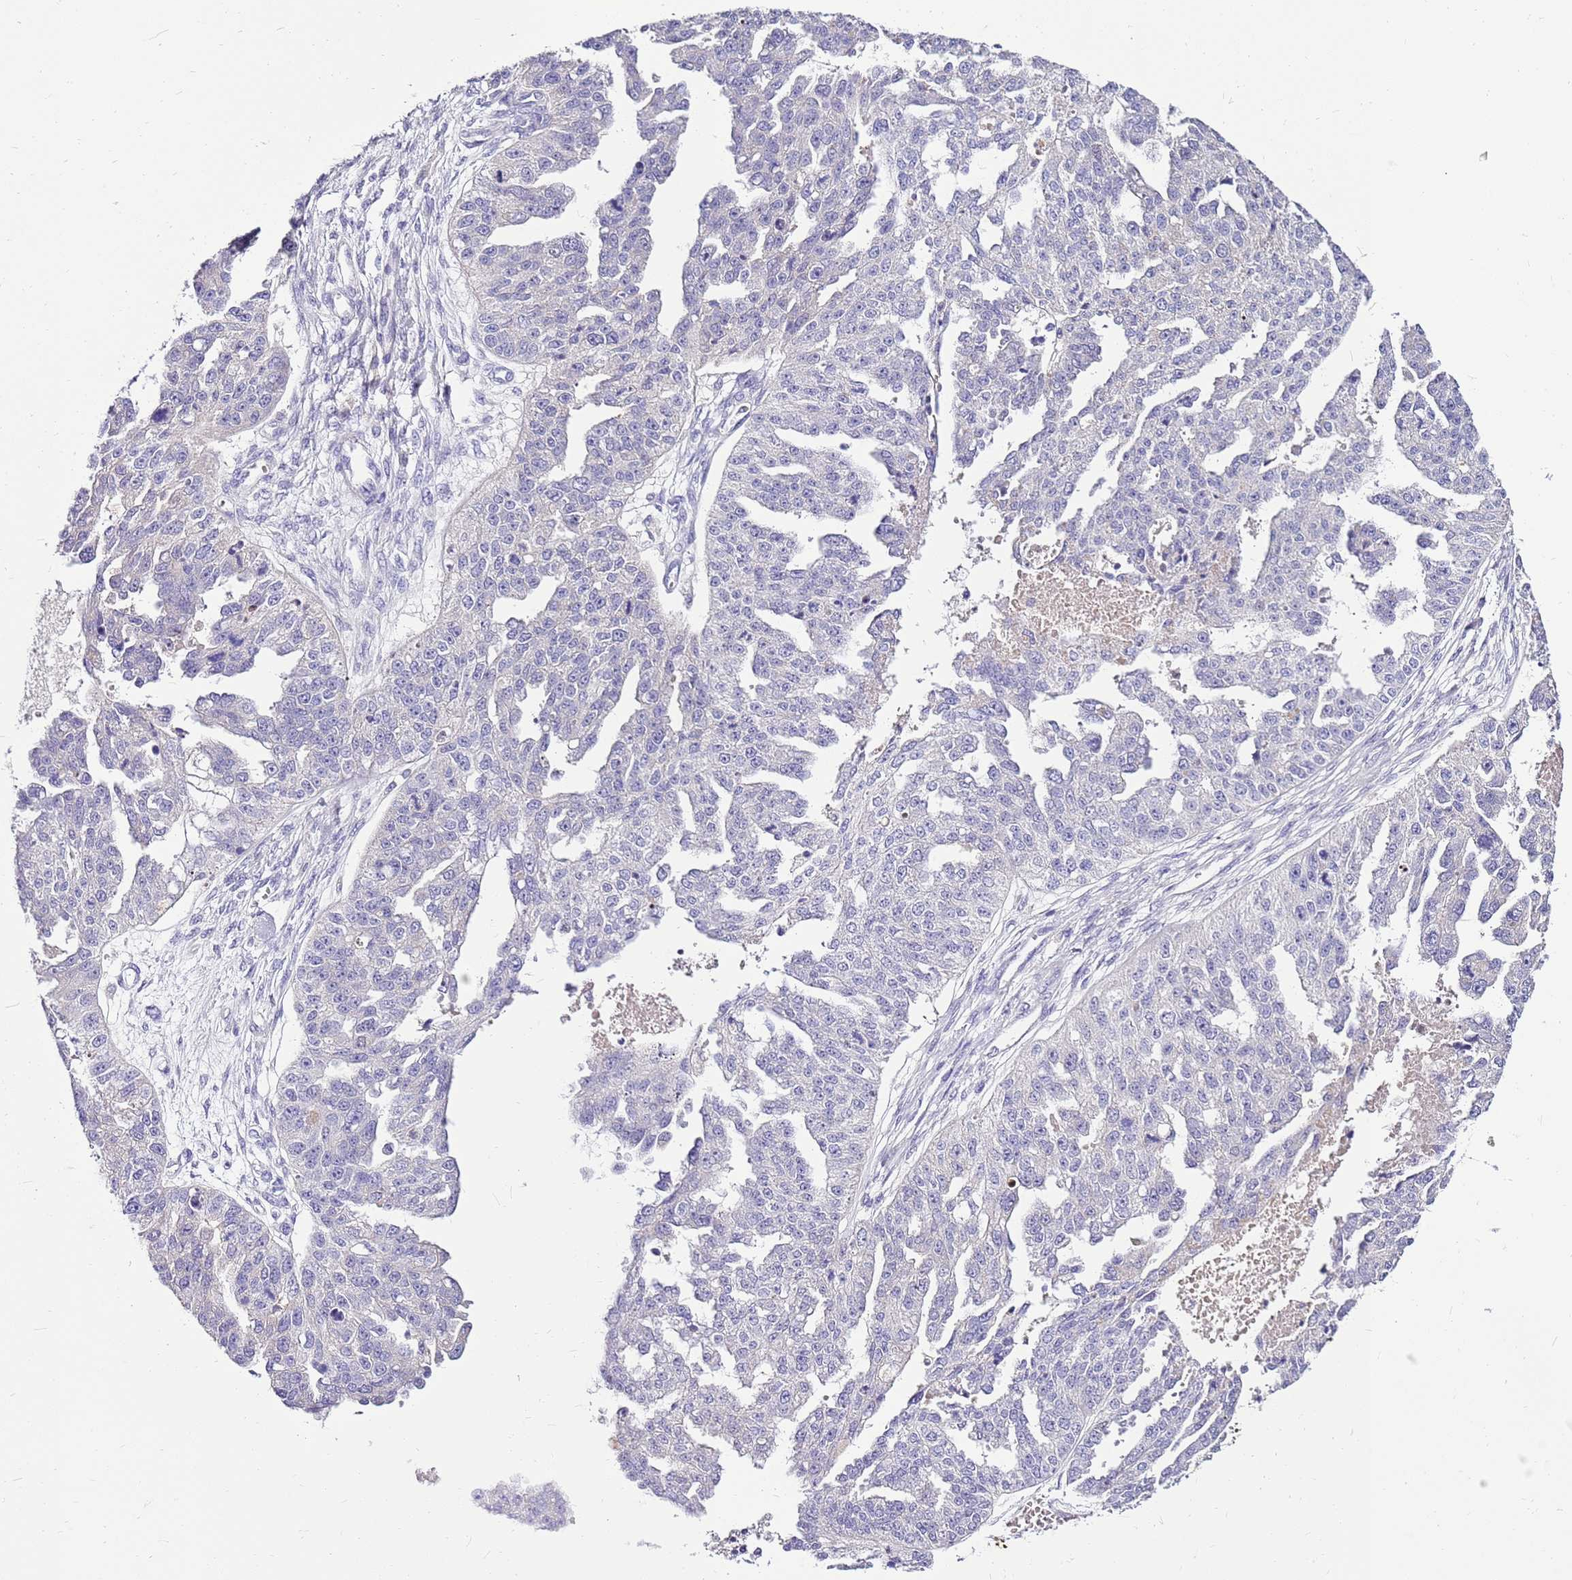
{"staining": {"intensity": "negative", "quantity": "none", "location": "none"}, "tissue": "ovarian cancer", "cell_type": "Tumor cells", "image_type": "cancer", "snomed": [{"axis": "morphology", "description": "Cystadenocarcinoma, serous, NOS"}, {"axis": "topography", "description": "Ovary"}], "caption": "Human ovarian serous cystadenocarcinoma stained for a protein using immunohistochemistry displays no staining in tumor cells.", "gene": "DCDC2B", "patient": {"sex": "female", "age": 58}}